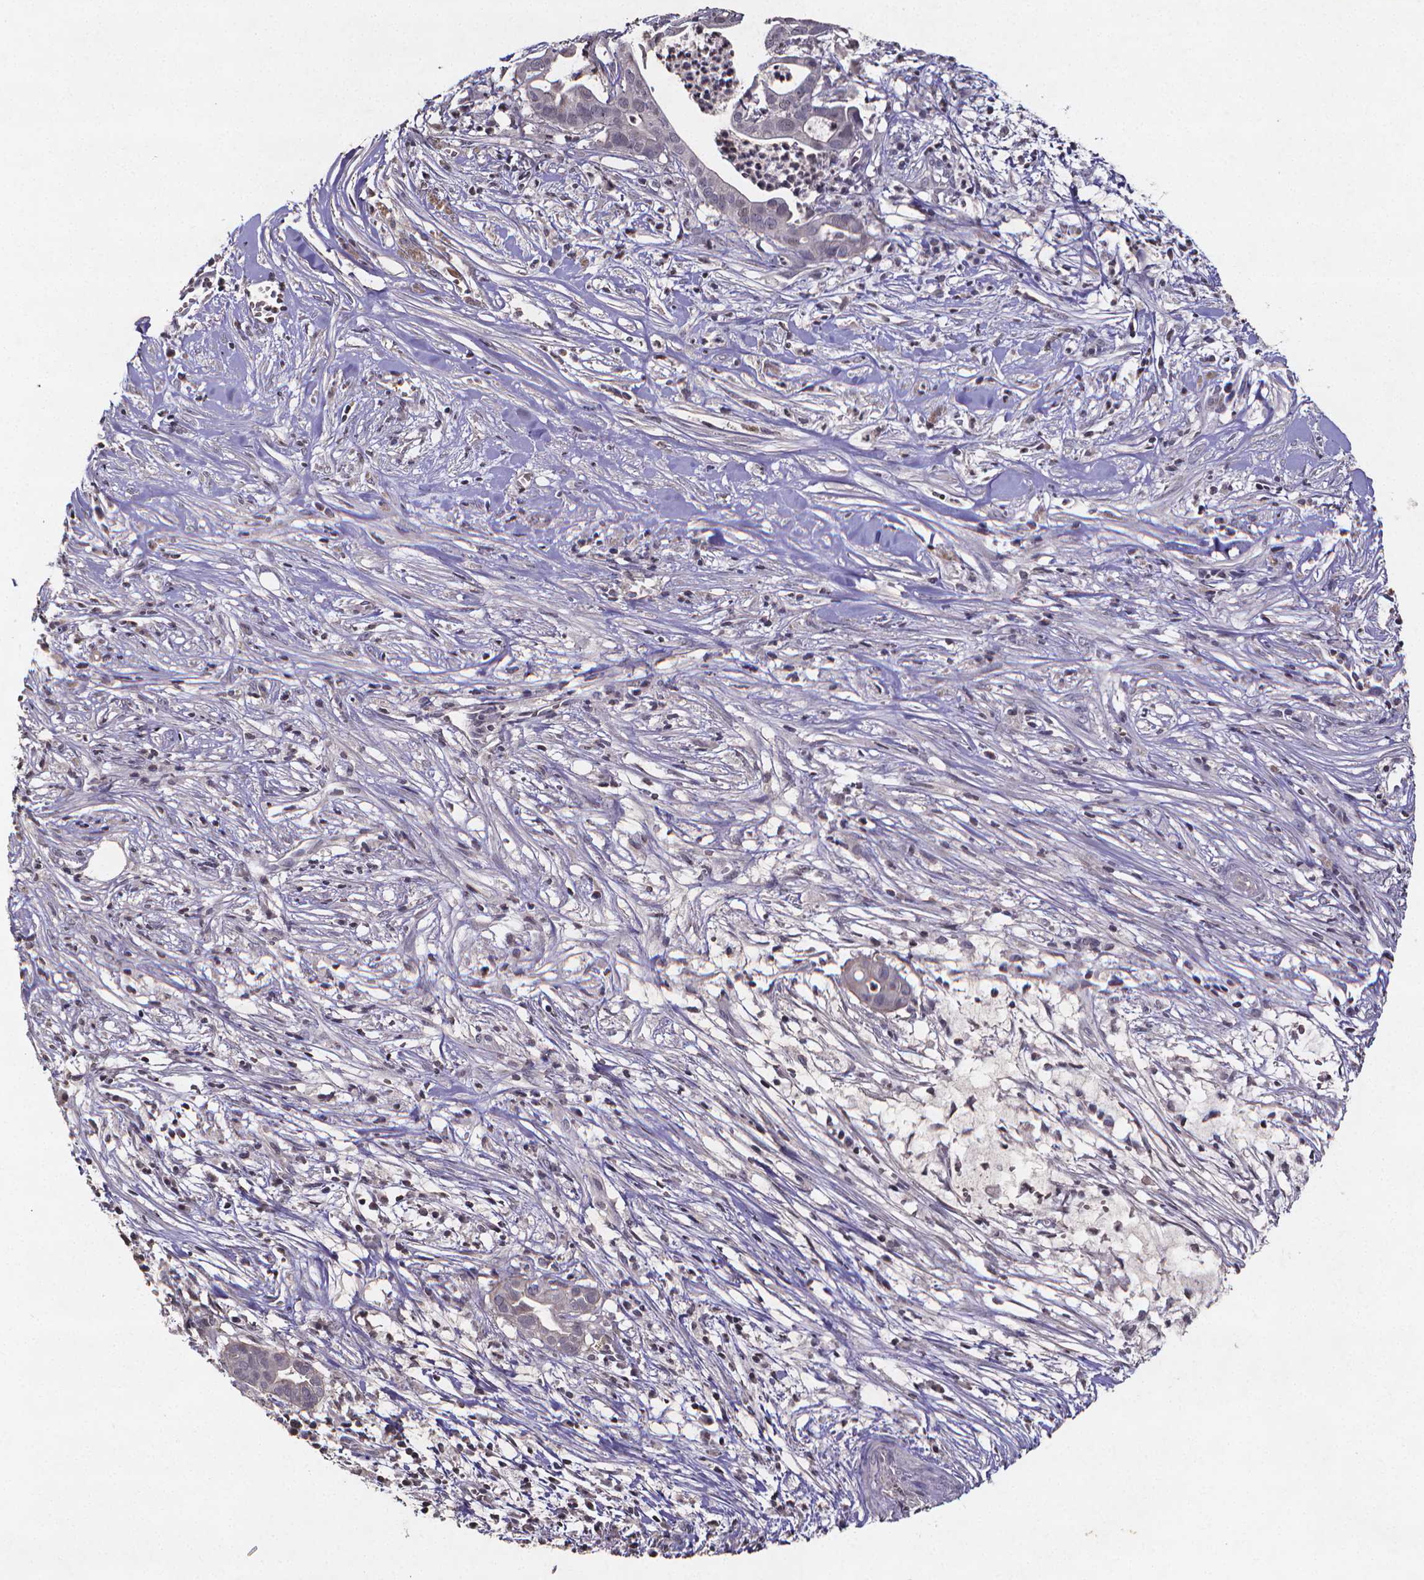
{"staining": {"intensity": "negative", "quantity": "none", "location": "none"}, "tissue": "pancreatic cancer", "cell_type": "Tumor cells", "image_type": "cancer", "snomed": [{"axis": "morphology", "description": "Adenocarcinoma, NOS"}, {"axis": "topography", "description": "Pancreas"}], "caption": "An IHC image of pancreatic cancer (adenocarcinoma) is shown. There is no staining in tumor cells of pancreatic cancer (adenocarcinoma).", "gene": "TP73", "patient": {"sex": "male", "age": 61}}